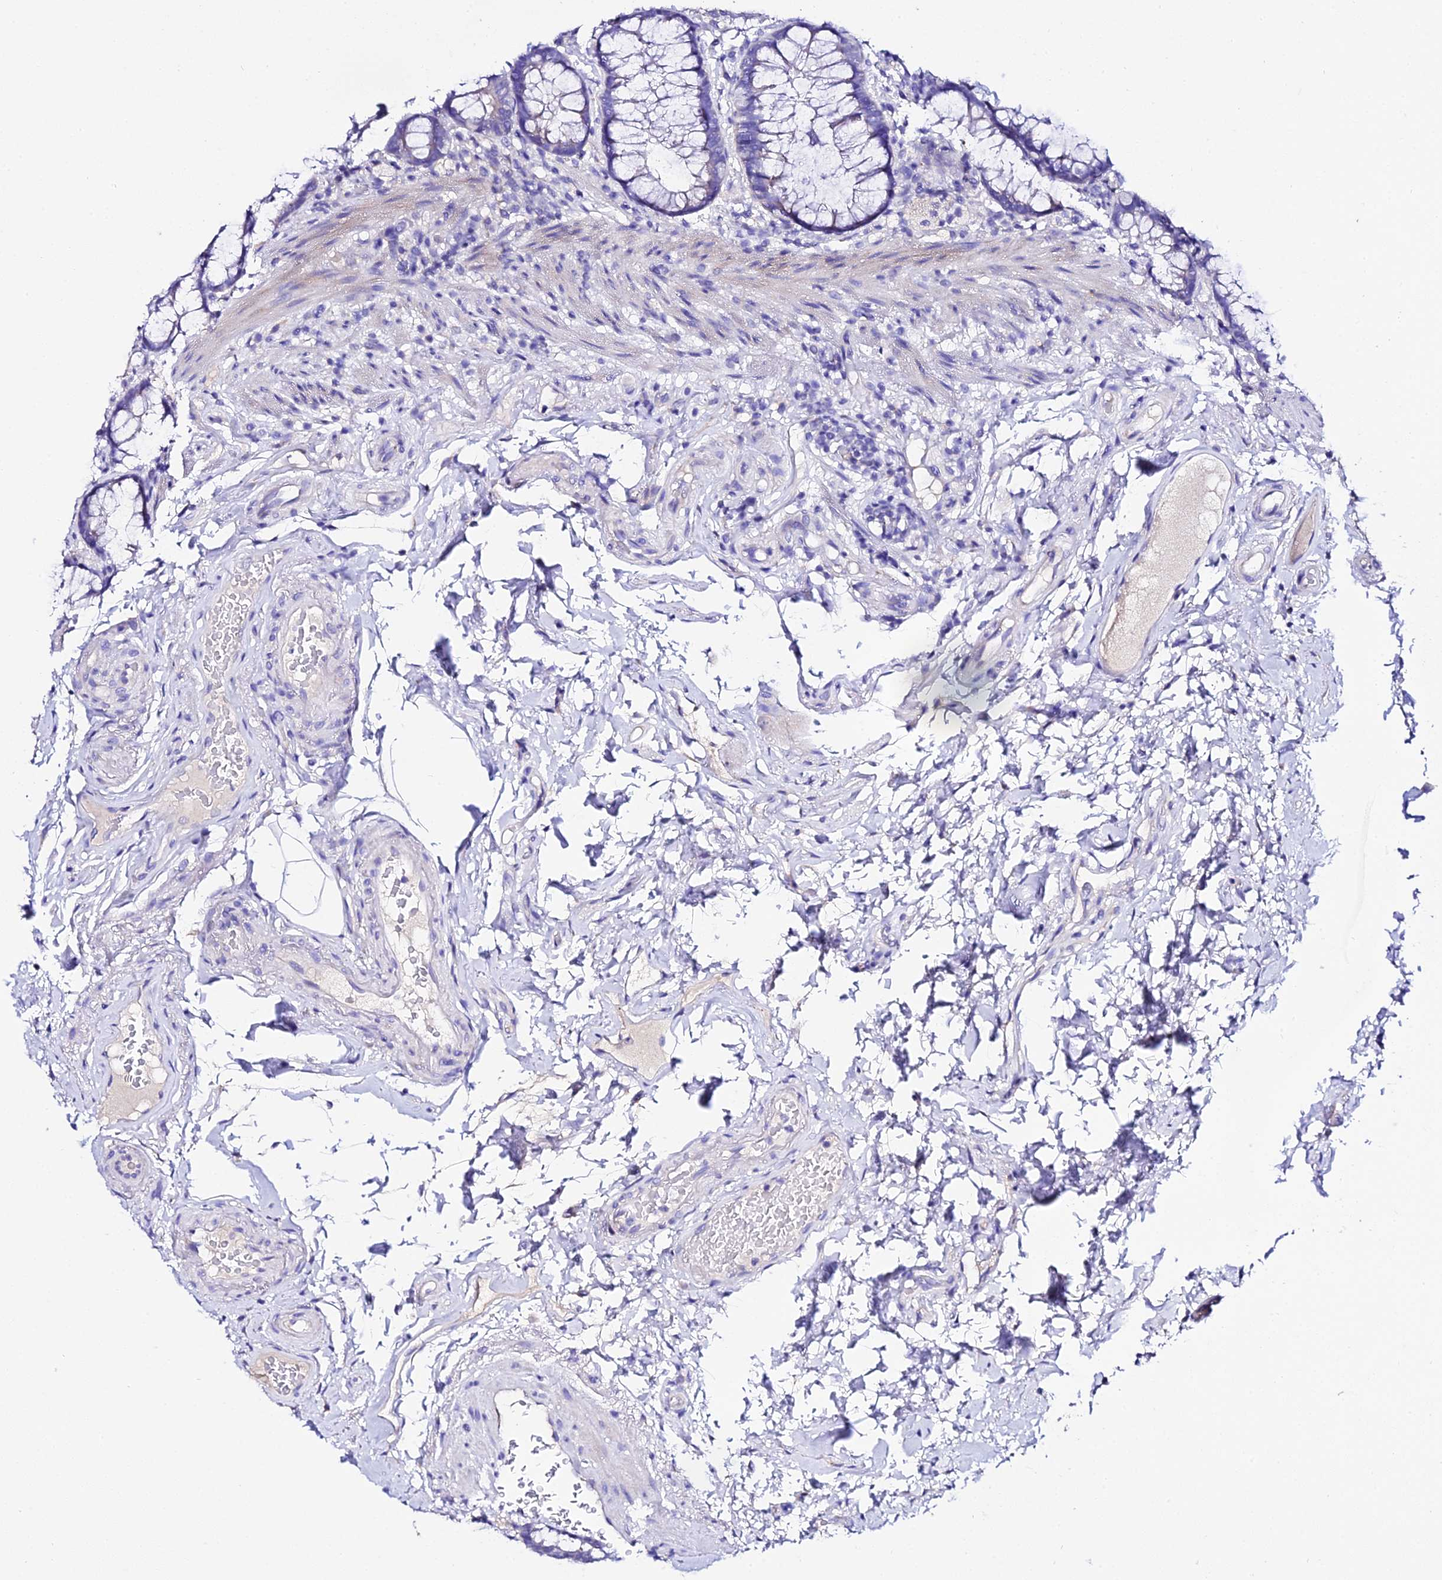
{"staining": {"intensity": "negative", "quantity": "none", "location": "none"}, "tissue": "rectum", "cell_type": "Glandular cells", "image_type": "normal", "snomed": [{"axis": "morphology", "description": "Normal tissue, NOS"}, {"axis": "topography", "description": "Rectum"}], "caption": "This micrograph is of normal rectum stained with IHC to label a protein in brown with the nuclei are counter-stained blue. There is no positivity in glandular cells. Nuclei are stained in blue.", "gene": "TMEM117", "patient": {"sex": "male", "age": 83}}